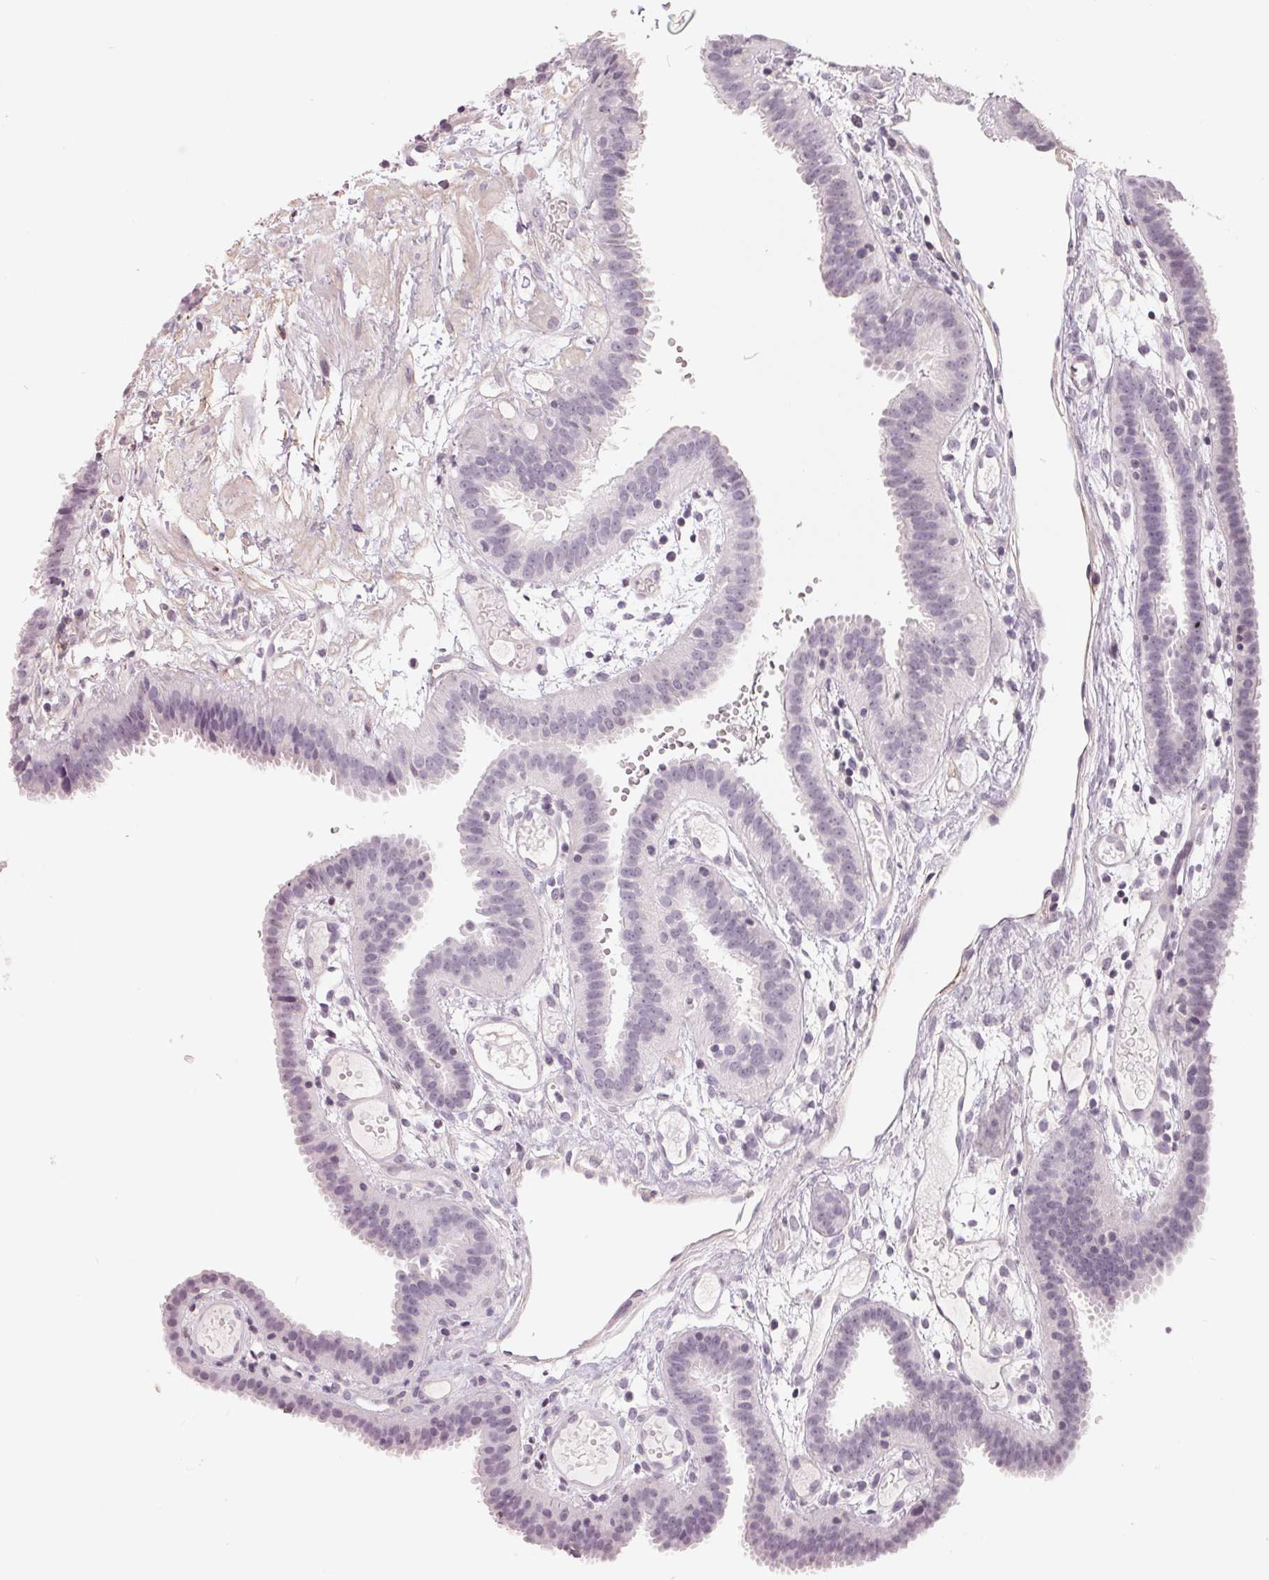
{"staining": {"intensity": "negative", "quantity": "none", "location": "none"}, "tissue": "fallopian tube", "cell_type": "Glandular cells", "image_type": "normal", "snomed": [{"axis": "morphology", "description": "Normal tissue, NOS"}, {"axis": "topography", "description": "Fallopian tube"}], "caption": "This is an immunohistochemistry histopathology image of unremarkable fallopian tube. There is no expression in glandular cells.", "gene": "FTCD", "patient": {"sex": "female", "age": 37}}